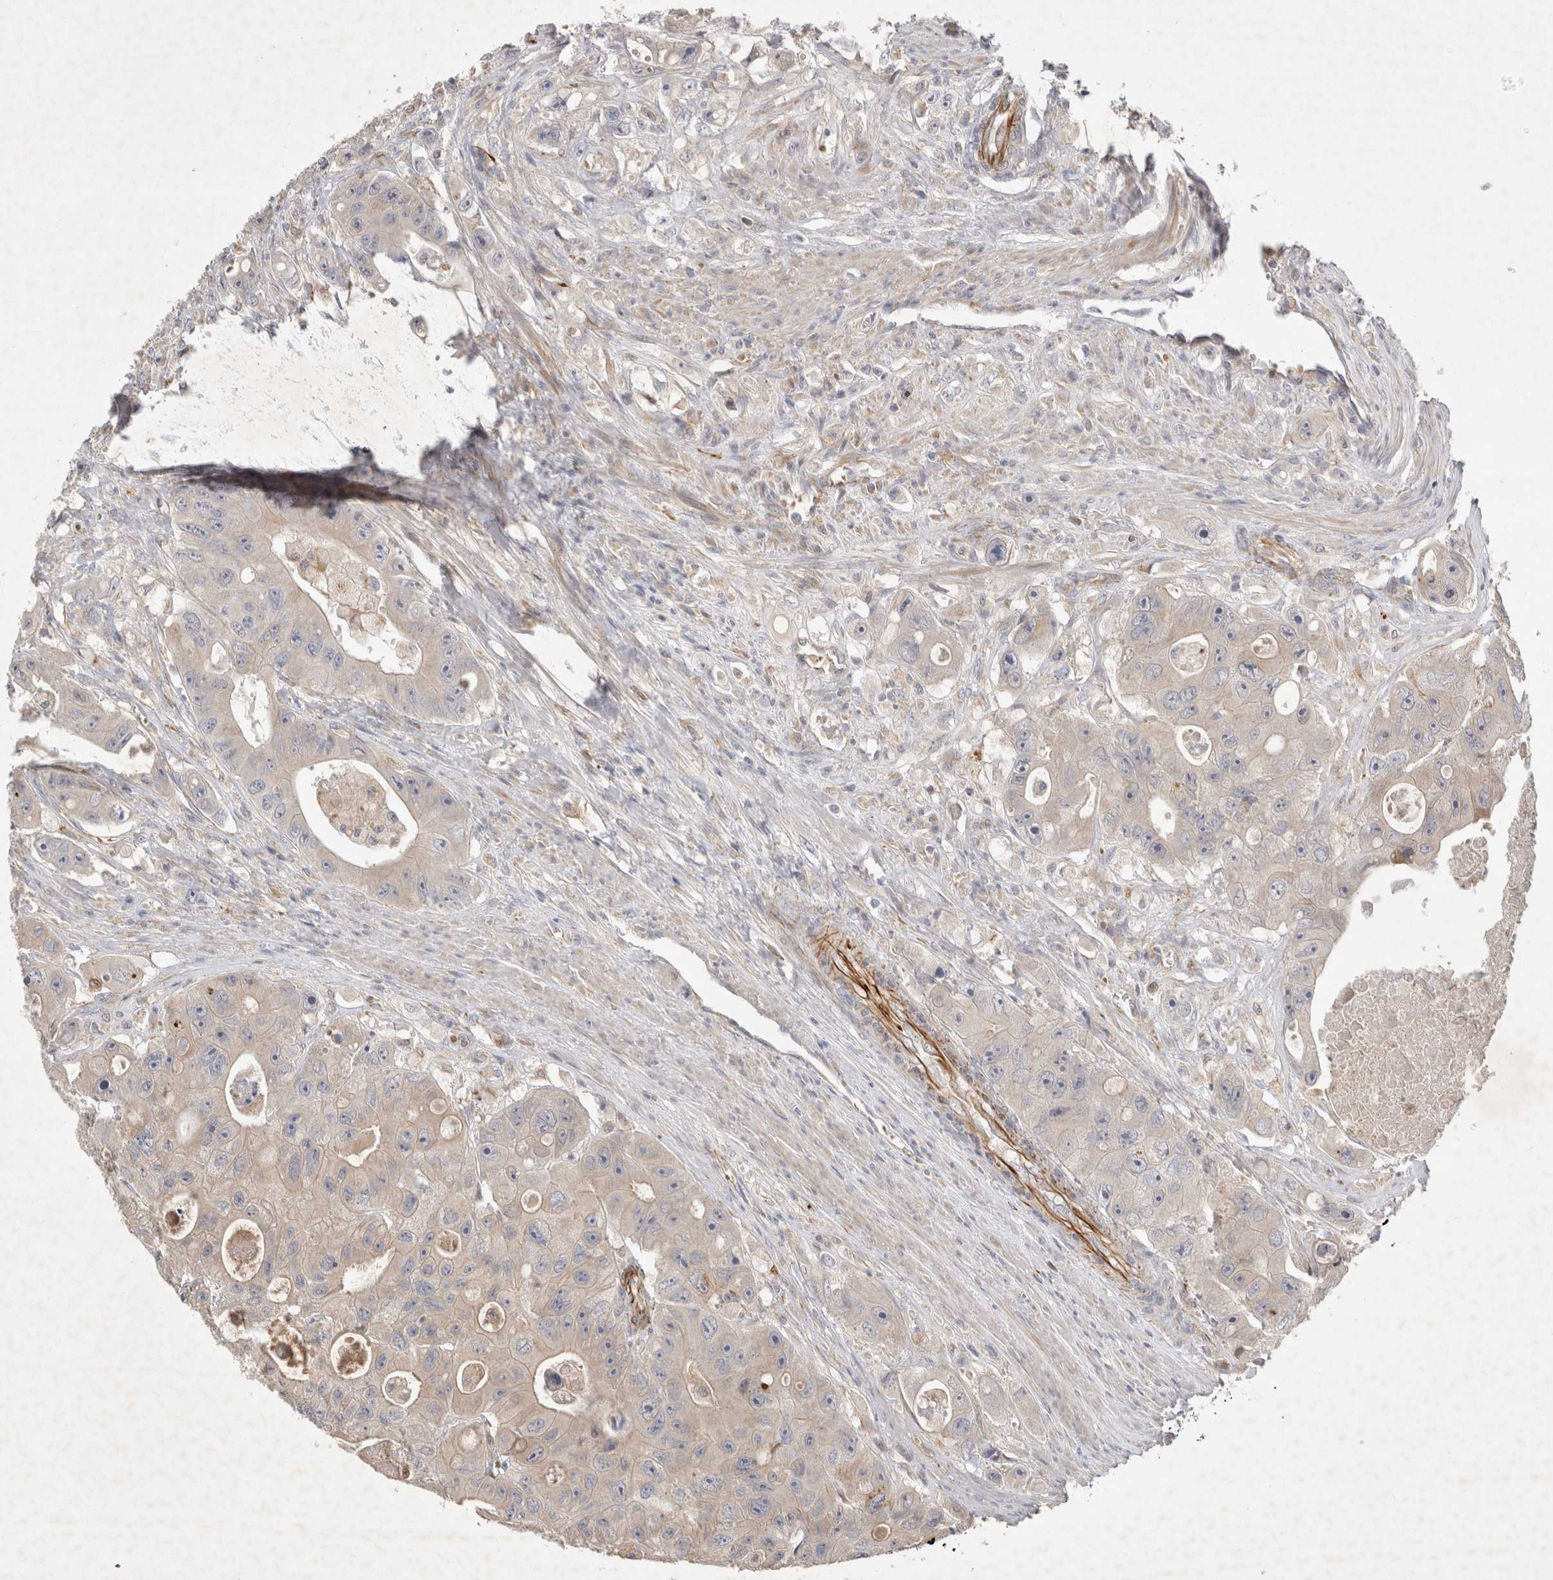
{"staining": {"intensity": "weak", "quantity": "<25%", "location": "cytoplasmic/membranous"}, "tissue": "colorectal cancer", "cell_type": "Tumor cells", "image_type": "cancer", "snomed": [{"axis": "morphology", "description": "Adenocarcinoma, NOS"}, {"axis": "topography", "description": "Colon"}], "caption": "An immunohistochemistry micrograph of colorectal cancer is shown. There is no staining in tumor cells of colorectal cancer.", "gene": "NMU", "patient": {"sex": "female", "age": 46}}